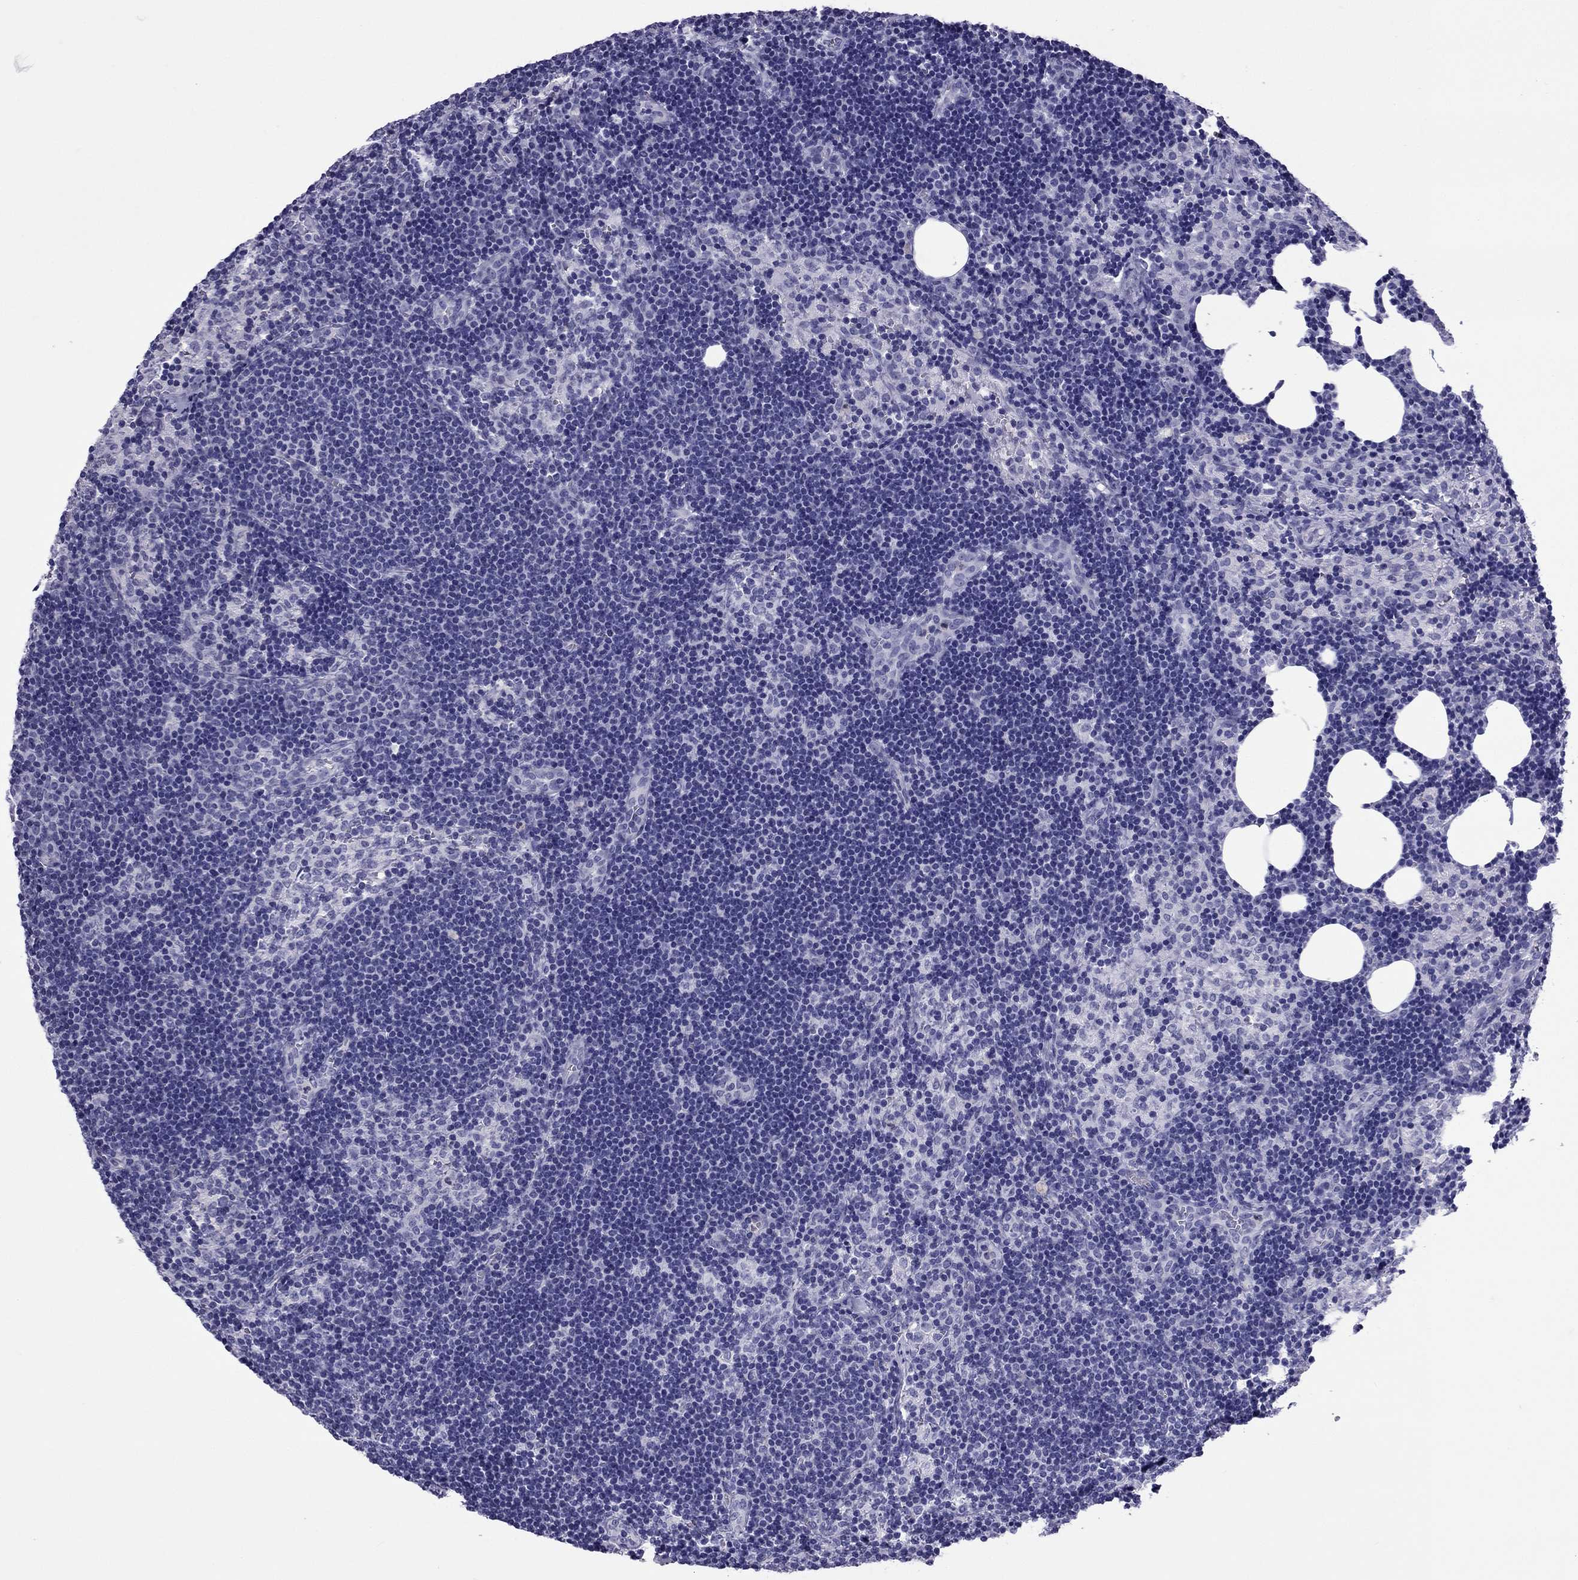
{"staining": {"intensity": "negative", "quantity": "none", "location": "none"}, "tissue": "lymph node", "cell_type": "Germinal center cells", "image_type": "normal", "snomed": [{"axis": "morphology", "description": "Normal tissue, NOS"}, {"axis": "topography", "description": "Lymph node"}], "caption": "High power microscopy histopathology image of an immunohistochemistry image of normal lymph node, revealing no significant positivity in germinal center cells.", "gene": "CROCC2", "patient": {"sex": "female", "age": 52}}